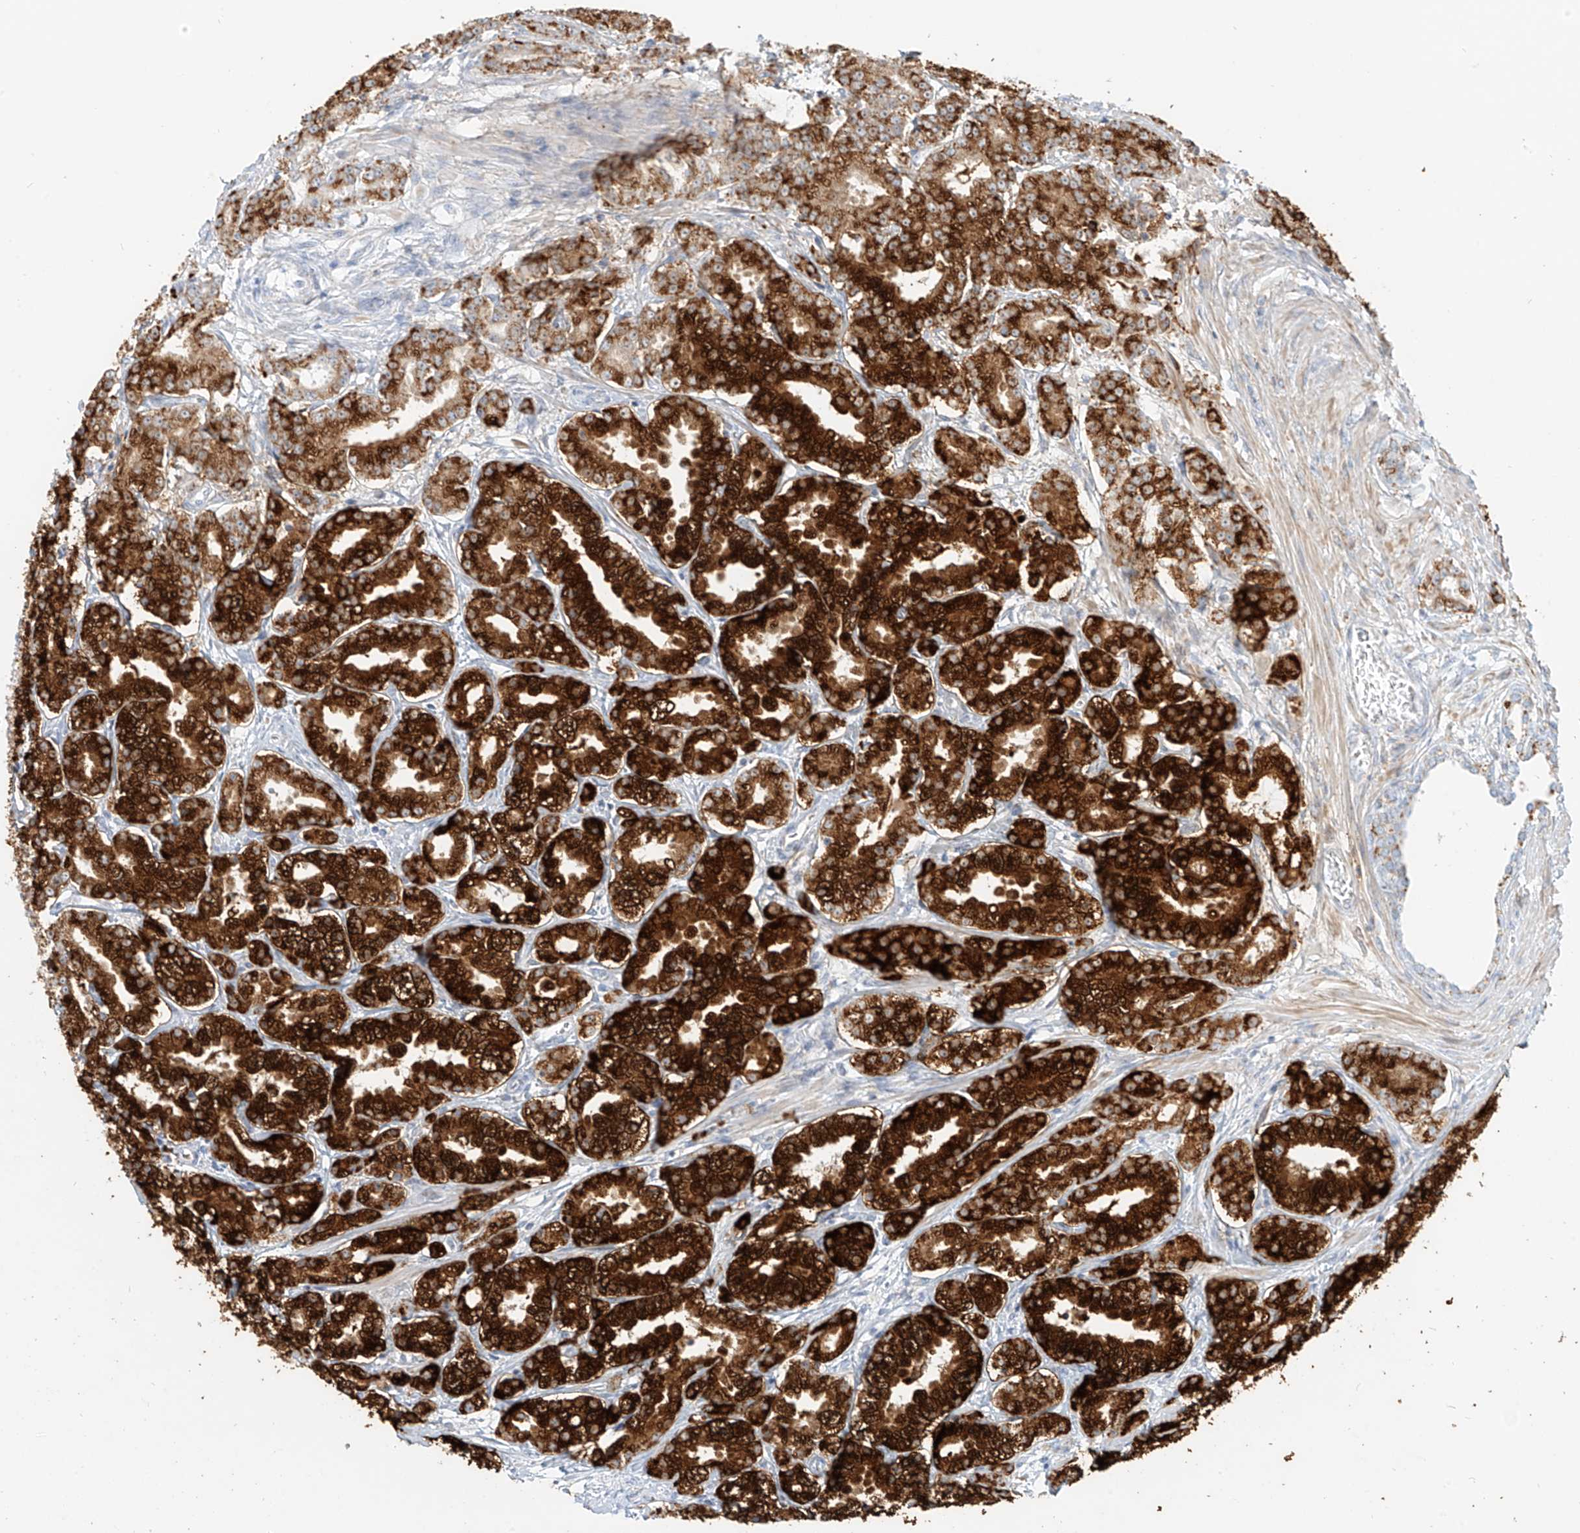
{"staining": {"intensity": "strong", "quantity": ">75%", "location": "cytoplasmic/membranous"}, "tissue": "prostate cancer", "cell_type": "Tumor cells", "image_type": "cancer", "snomed": [{"axis": "morphology", "description": "Adenocarcinoma, High grade"}, {"axis": "topography", "description": "Prostate"}], "caption": "Immunohistochemical staining of human prostate adenocarcinoma (high-grade) displays high levels of strong cytoplasmic/membranous expression in approximately >75% of tumor cells.", "gene": "SLC35F6", "patient": {"sex": "male", "age": 69}}